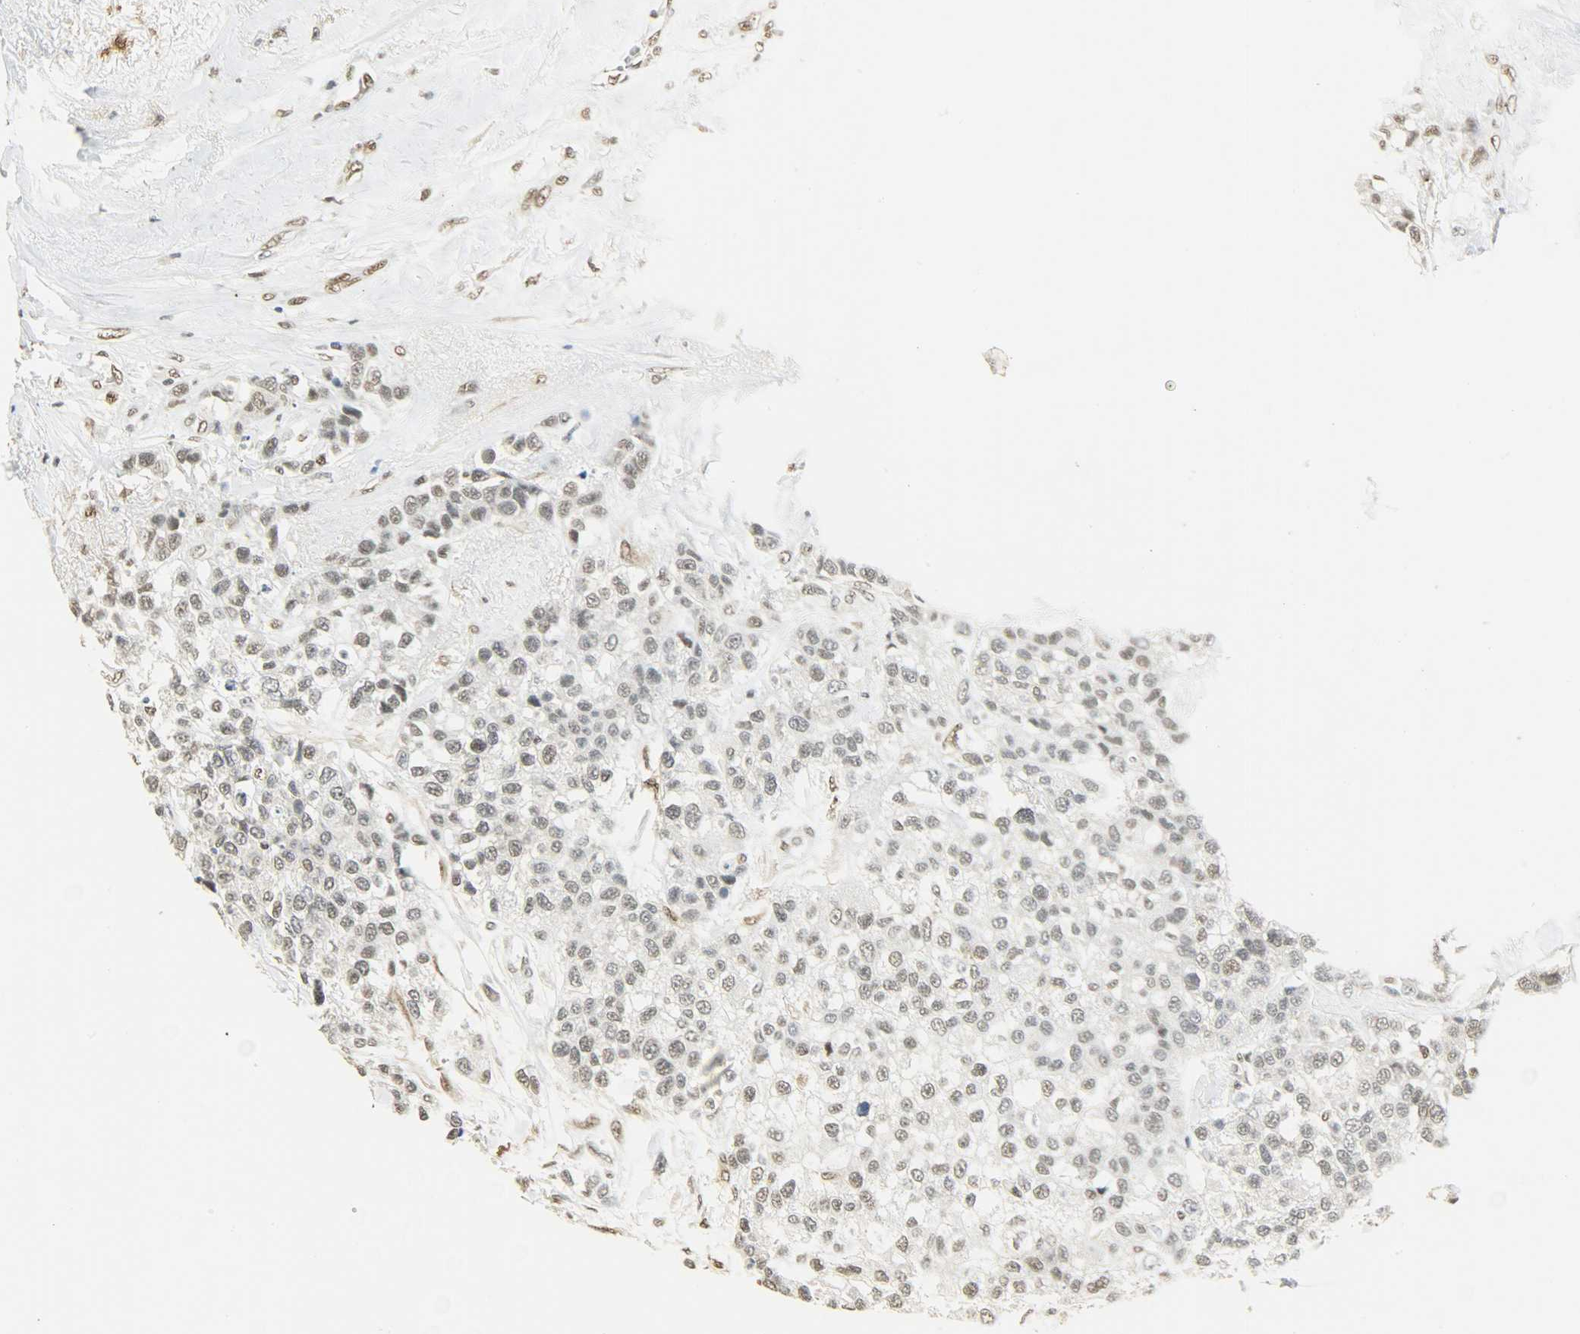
{"staining": {"intensity": "weak", "quantity": "25%-75%", "location": "nuclear"}, "tissue": "breast cancer", "cell_type": "Tumor cells", "image_type": "cancer", "snomed": [{"axis": "morphology", "description": "Duct carcinoma"}, {"axis": "topography", "description": "Breast"}], "caption": "A low amount of weak nuclear positivity is present in approximately 25%-75% of tumor cells in breast cancer tissue.", "gene": "NGFR", "patient": {"sex": "female", "age": 51}}